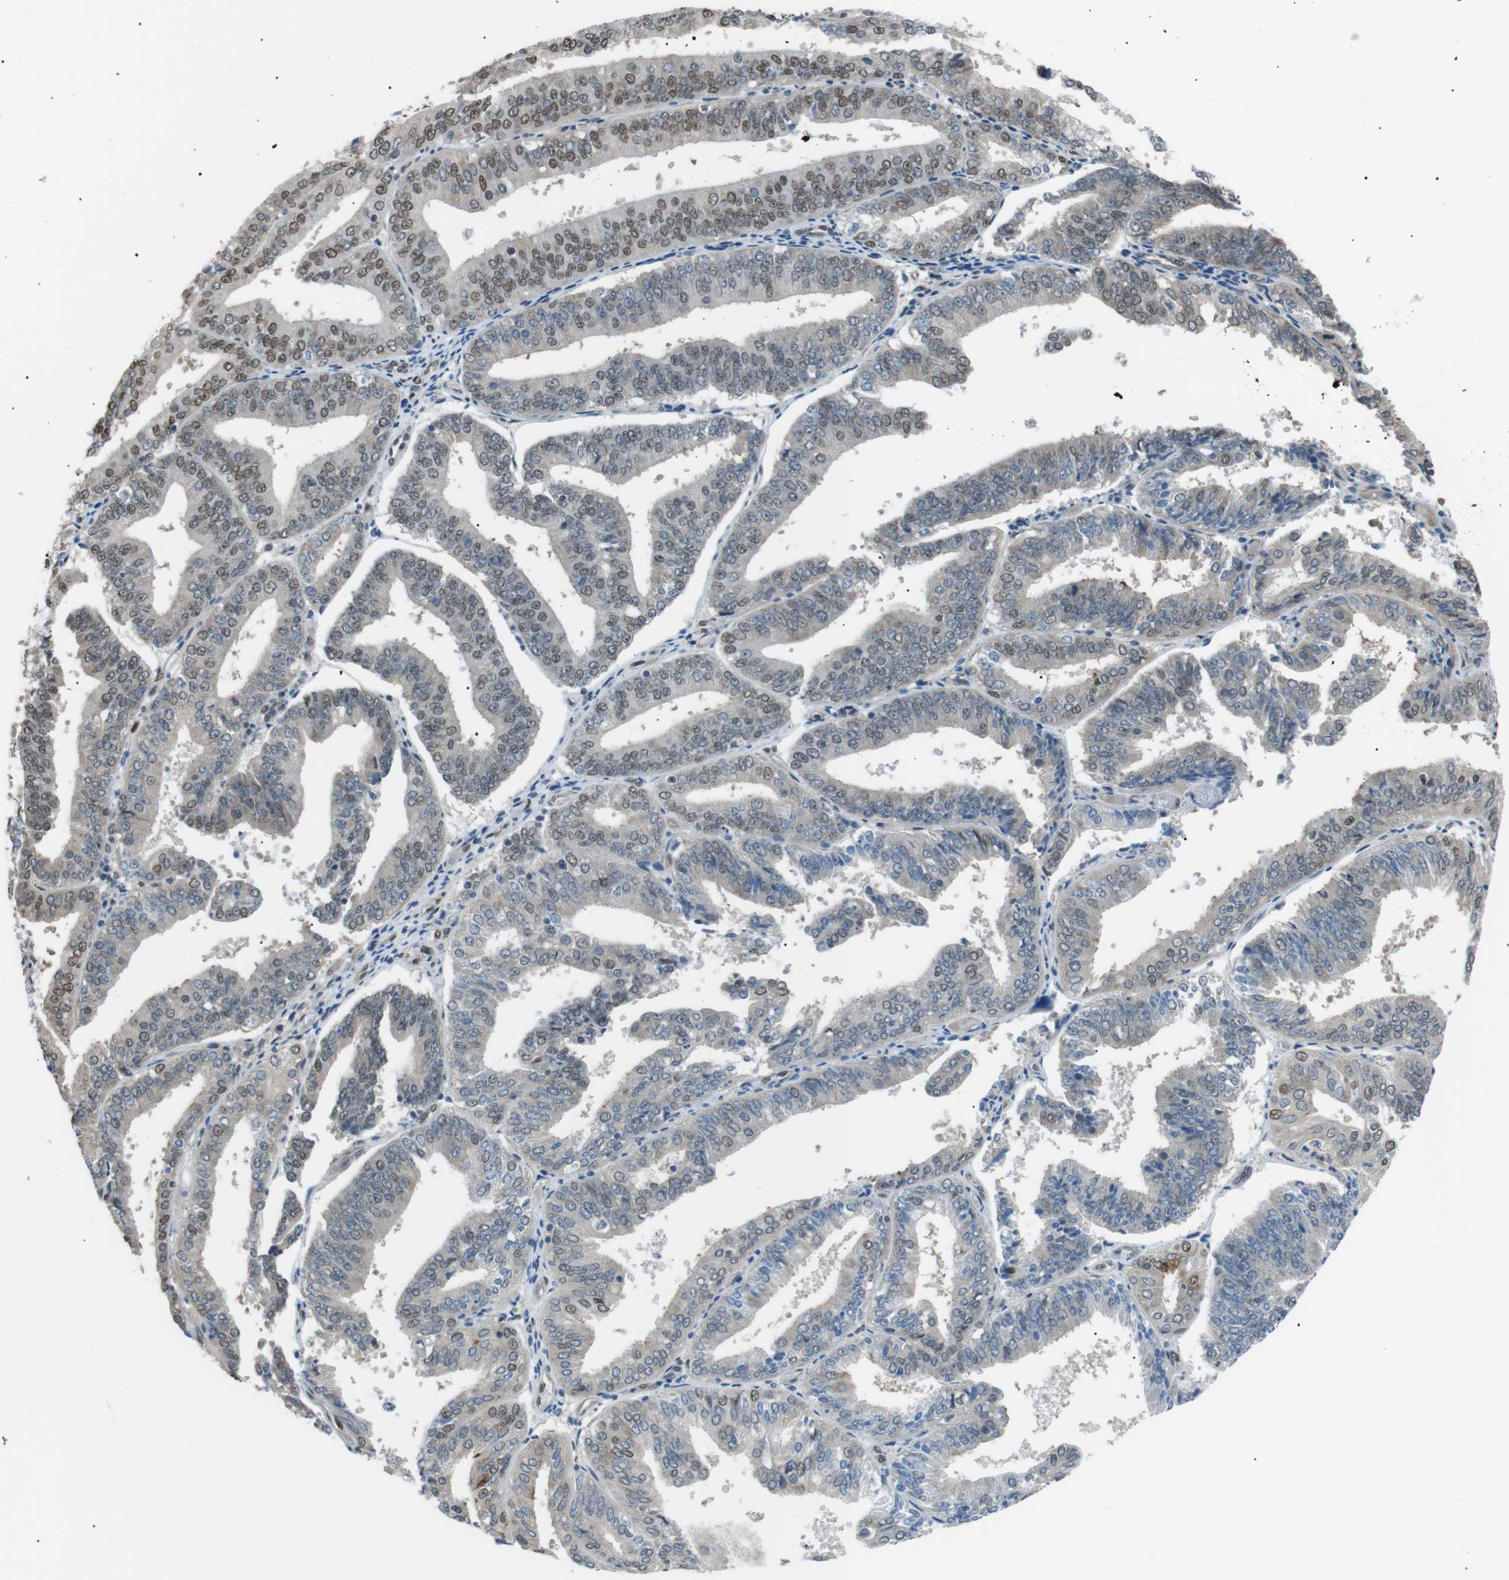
{"staining": {"intensity": "weak", "quantity": "25%-75%", "location": "nuclear"}, "tissue": "endometrial cancer", "cell_type": "Tumor cells", "image_type": "cancer", "snomed": [{"axis": "morphology", "description": "Adenocarcinoma, NOS"}, {"axis": "topography", "description": "Endometrium"}], "caption": "Endometrial cancer (adenocarcinoma) stained for a protein (brown) demonstrates weak nuclear positive positivity in approximately 25%-75% of tumor cells.", "gene": "SRPK2", "patient": {"sex": "female", "age": 63}}